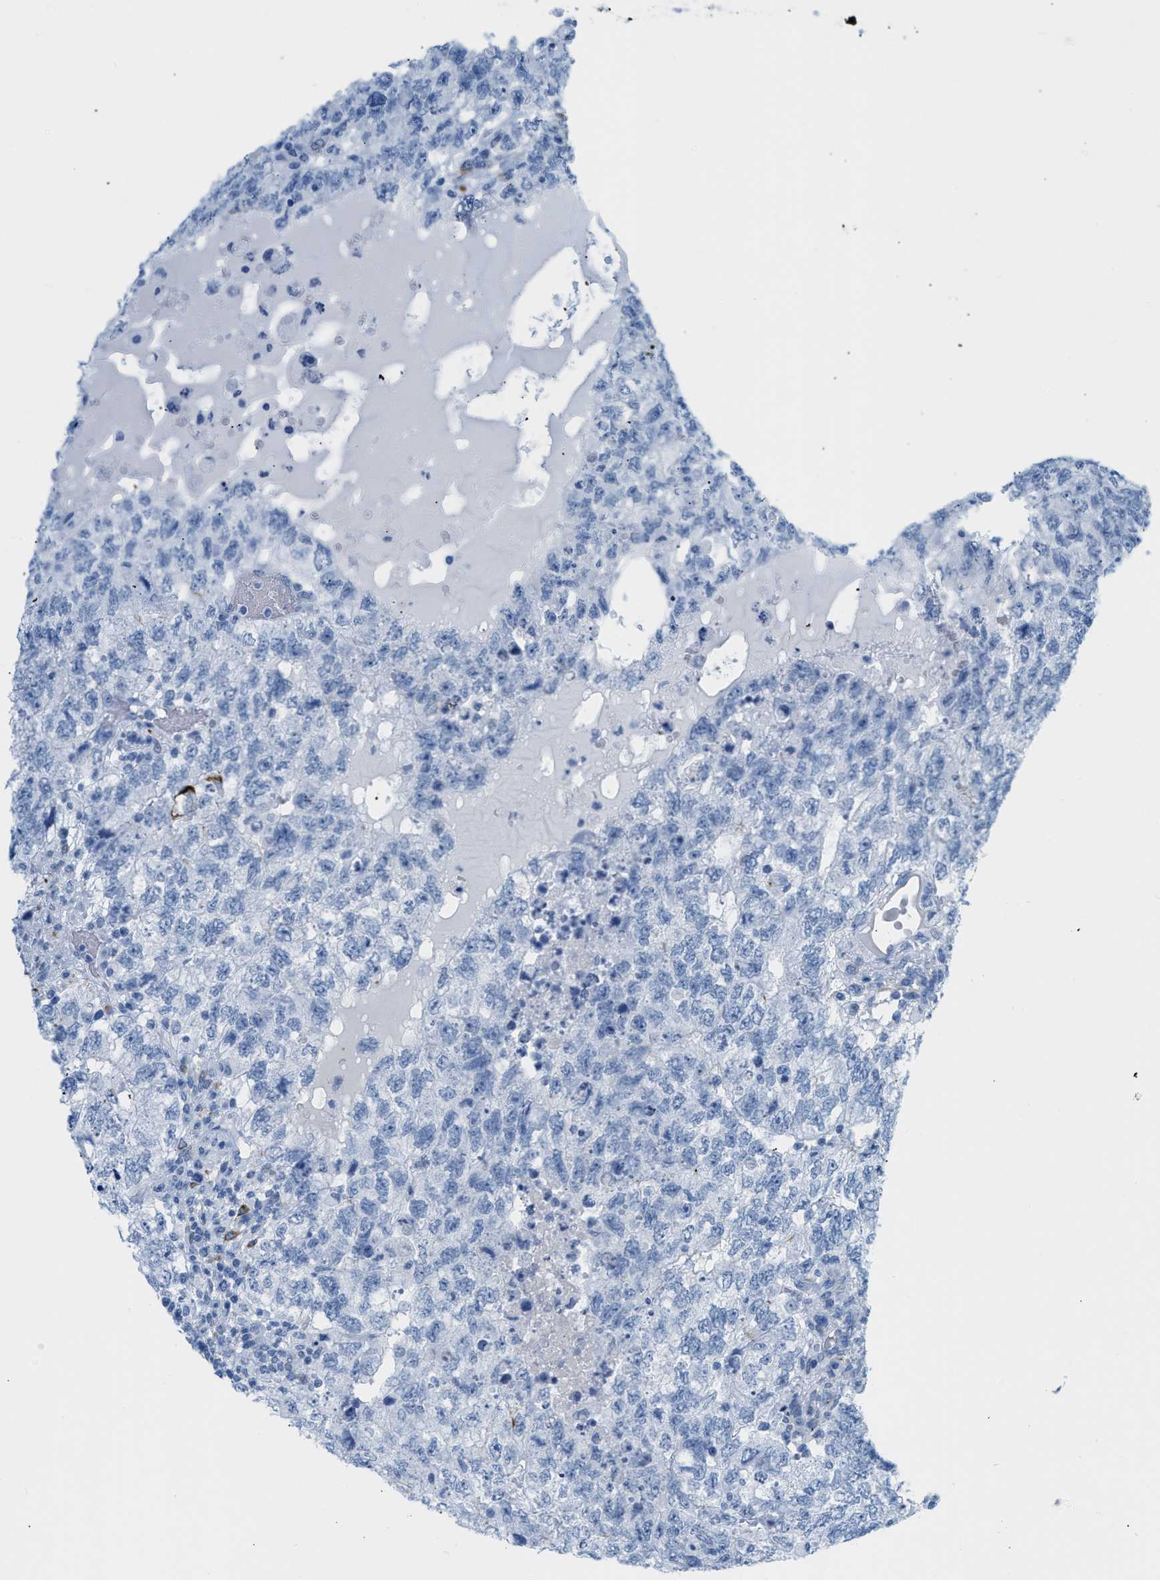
{"staining": {"intensity": "negative", "quantity": "none", "location": "none"}, "tissue": "testis cancer", "cell_type": "Tumor cells", "image_type": "cancer", "snomed": [{"axis": "morphology", "description": "Carcinoma, Embryonal, NOS"}, {"axis": "topography", "description": "Testis"}], "caption": "A micrograph of testis cancer stained for a protein shows no brown staining in tumor cells.", "gene": "DES", "patient": {"sex": "male", "age": 36}}